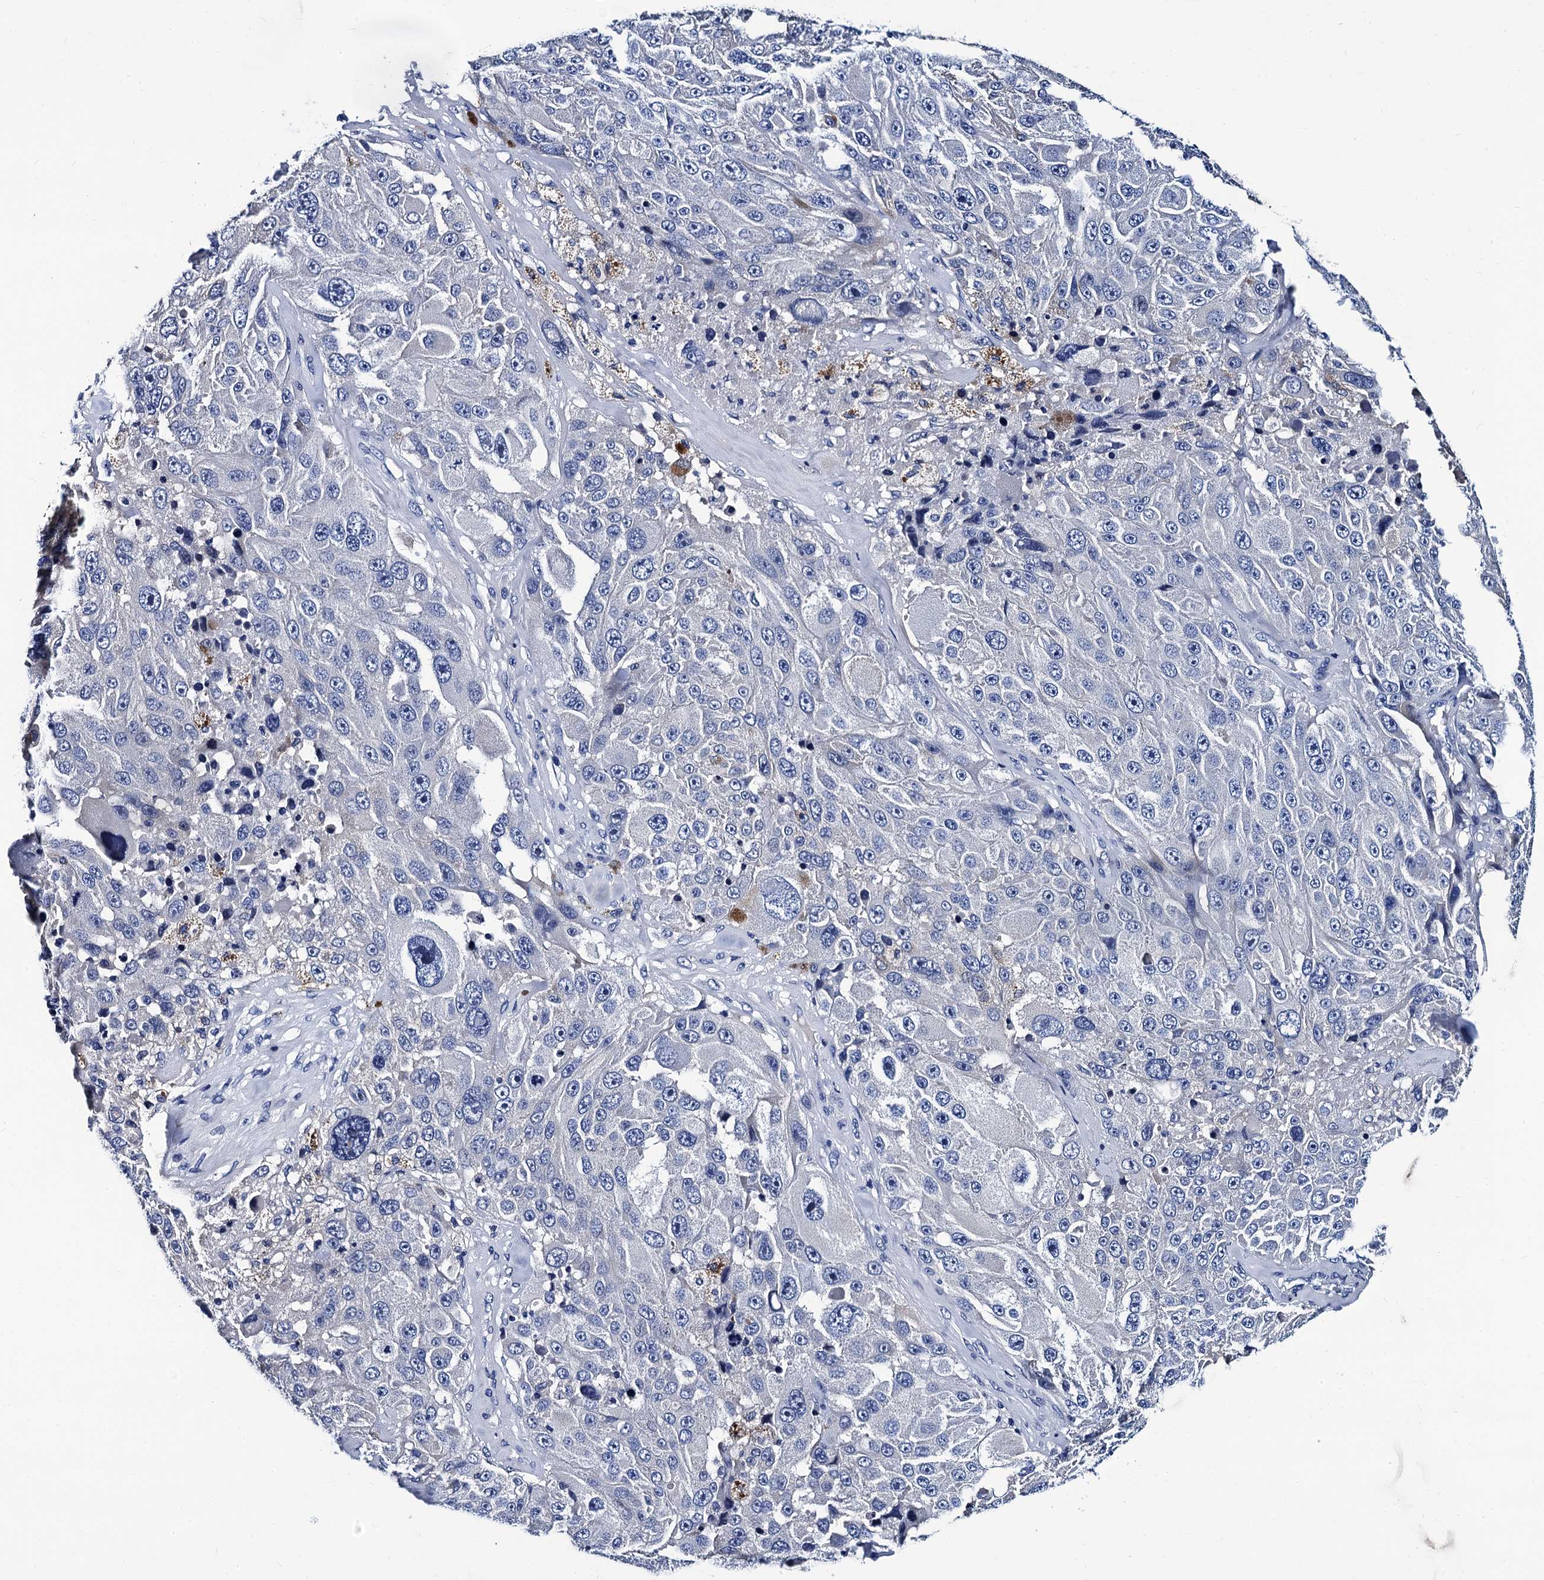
{"staining": {"intensity": "negative", "quantity": "none", "location": "none"}, "tissue": "melanoma", "cell_type": "Tumor cells", "image_type": "cancer", "snomed": [{"axis": "morphology", "description": "Malignant melanoma, Metastatic site"}, {"axis": "topography", "description": "Lymph node"}], "caption": "Tumor cells show no significant protein staining in malignant melanoma (metastatic site). (Stains: DAB IHC with hematoxylin counter stain, Microscopy: brightfield microscopy at high magnification).", "gene": "LRRC30", "patient": {"sex": "male", "age": 62}}